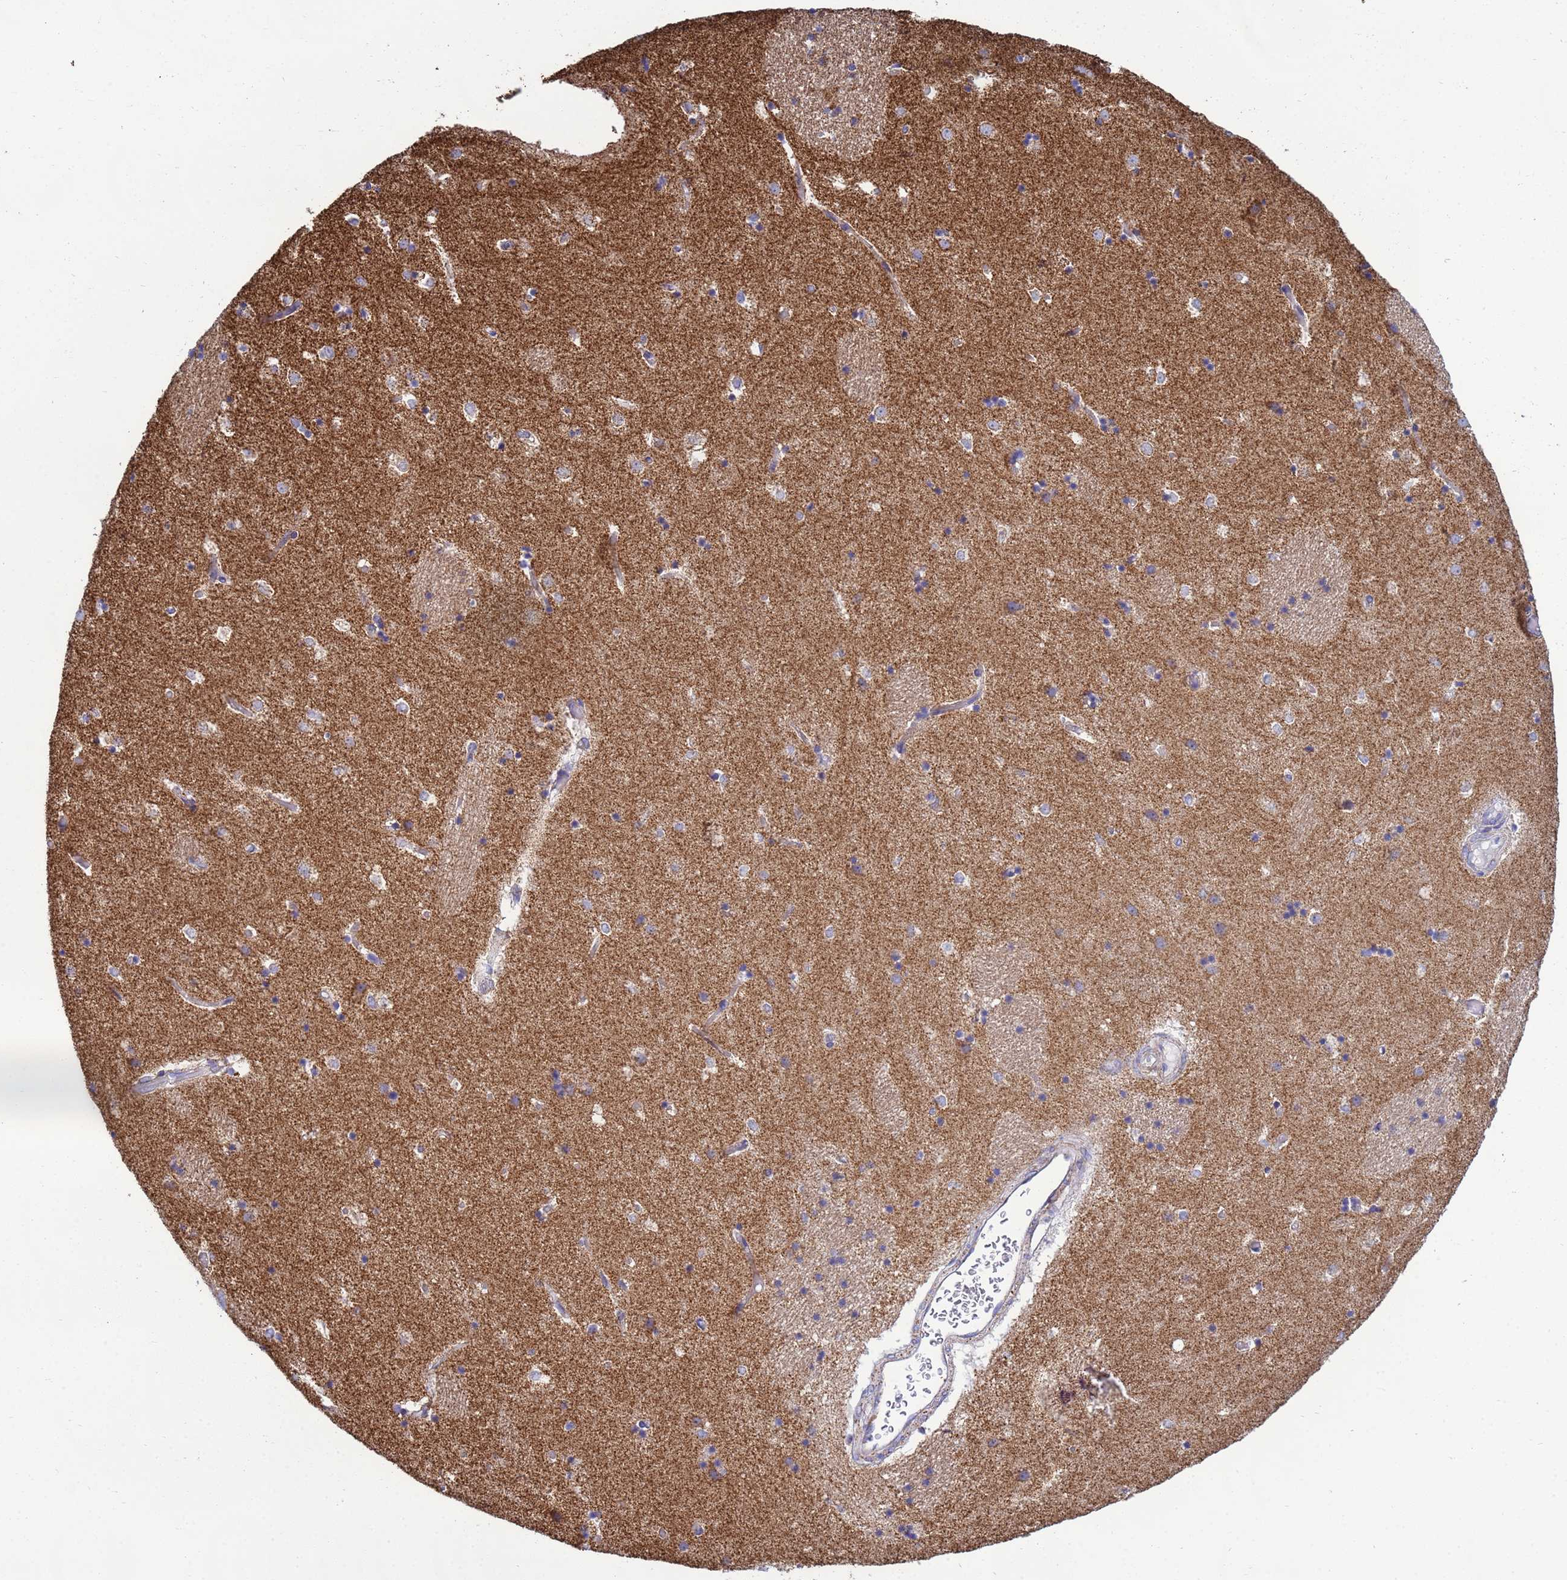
{"staining": {"intensity": "negative", "quantity": "none", "location": "none"}, "tissue": "caudate", "cell_type": "Glial cells", "image_type": "normal", "snomed": [{"axis": "morphology", "description": "Normal tissue, NOS"}, {"axis": "topography", "description": "Lateral ventricle wall"}], "caption": "IHC micrograph of benign caudate: caudate stained with DAB (3,3'-diaminobenzidine) demonstrates no significant protein expression in glial cells.", "gene": "COQ4", "patient": {"sex": "female", "age": 52}}